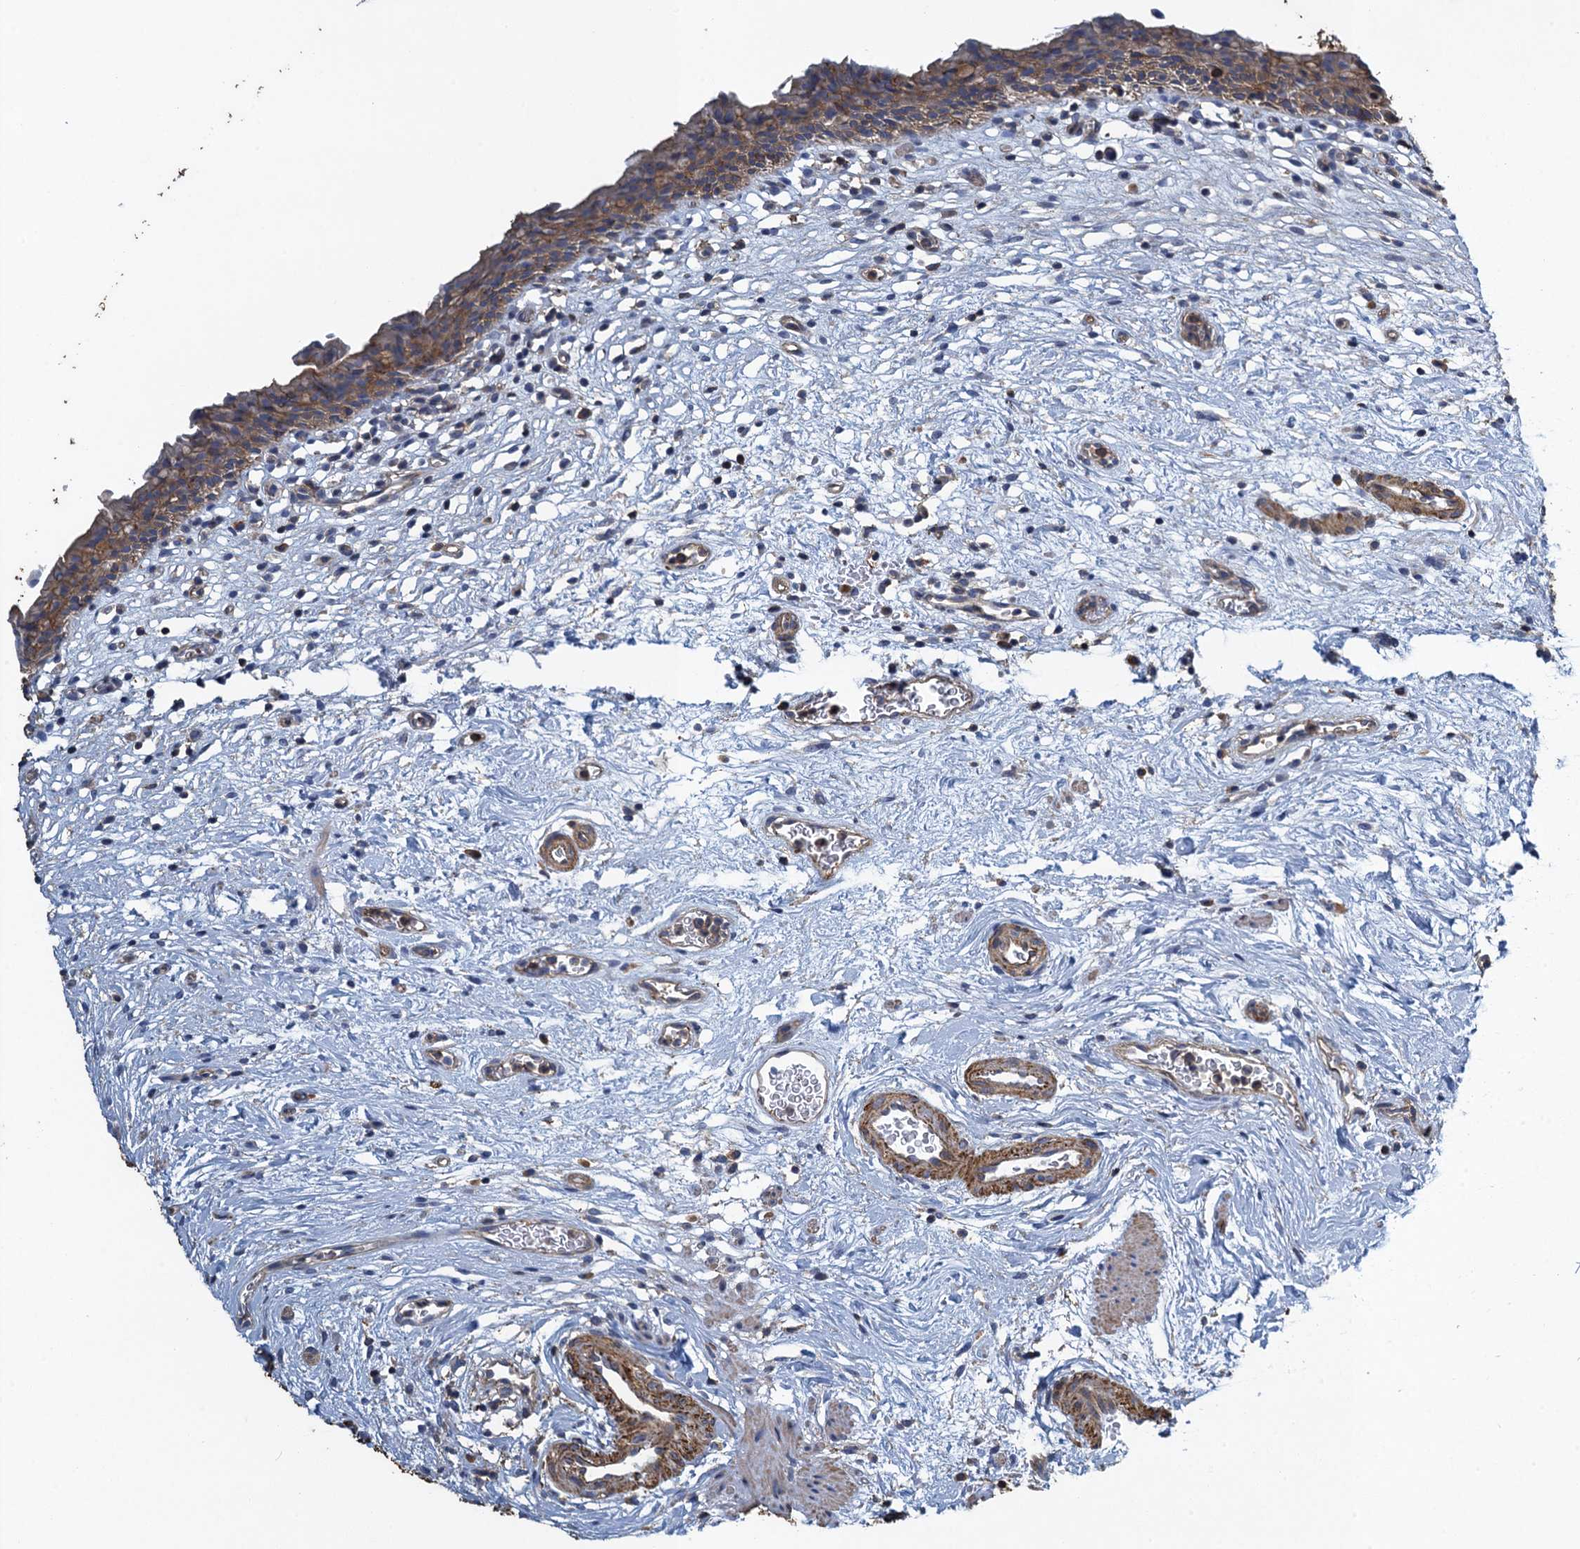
{"staining": {"intensity": "moderate", "quantity": ">75%", "location": "cytoplasmic/membranous"}, "tissue": "urinary bladder", "cell_type": "Urothelial cells", "image_type": "normal", "snomed": [{"axis": "morphology", "description": "Normal tissue, NOS"}, {"axis": "morphology", "description": "Inflammation, NOS"}, {"axis": "topography", "description": "Urinary bladder"}], "caption": "Human urinary bladder stained with a protein marker exhibits moderate staining in urothelial cells.", "gene": "PROSER2", "patient": {"sex": "male", "age": 63}}